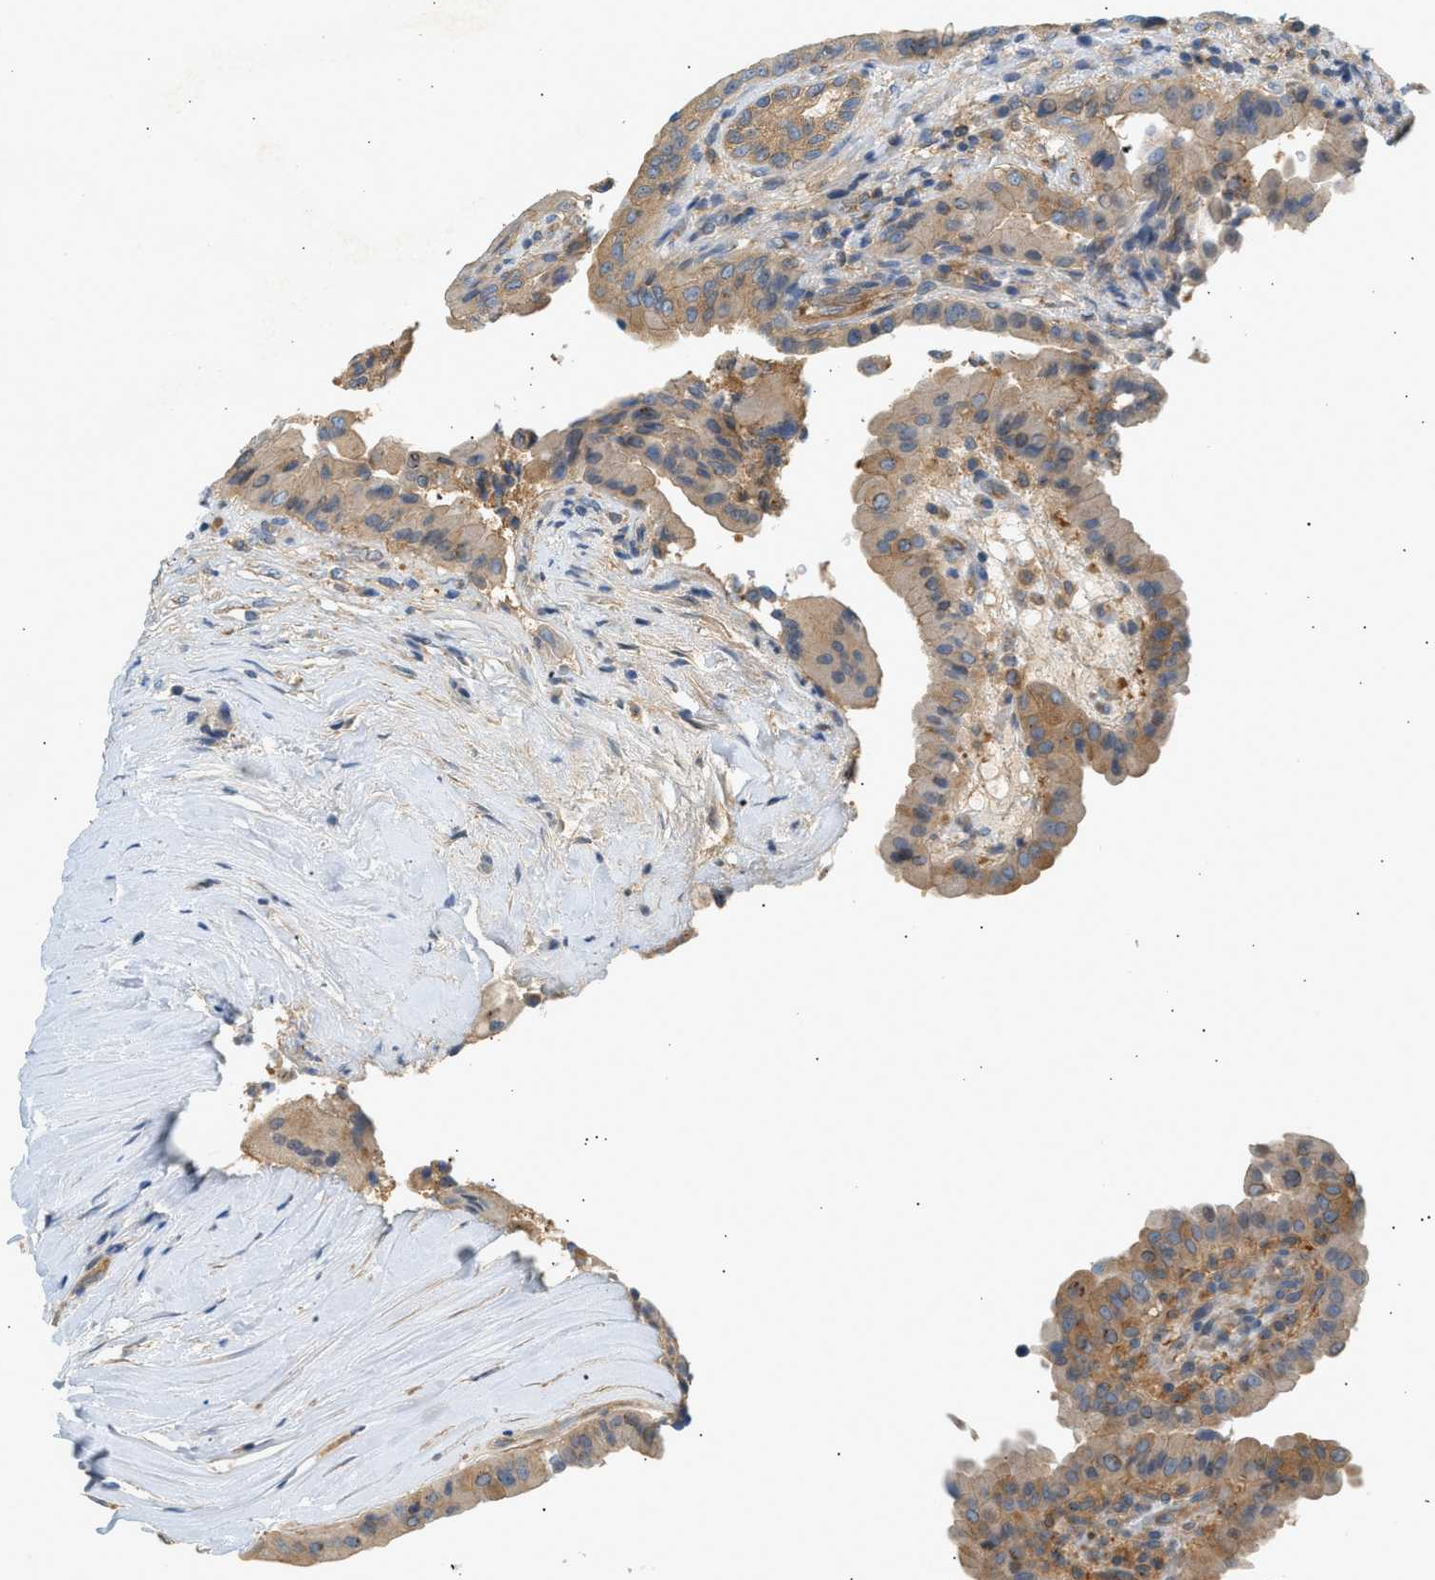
{"staining": {"intensity": "moderate", "quantity": ">75%", "location": "cytoplasmic/membranous"}, "tissue": "thyroid cancer", "cell_type": "Tumor cells", "image_type": "cancer", "snomed": [{"axis": "morphology", "description": "Papillary adenocarcinoma, NOS"}, {"axis": "topography", "description": "Thyroid gland"}], "caption": "Approximately >75% of tumor cells in thyroid papillary adenocarcinoma demonstrate moderate cytoplasmic/membranous protein positivity as visualized by brown immunohistochemical staining.", "gene": "PAFAH1B1", "patient": {"sex": "male", "age": 33}}